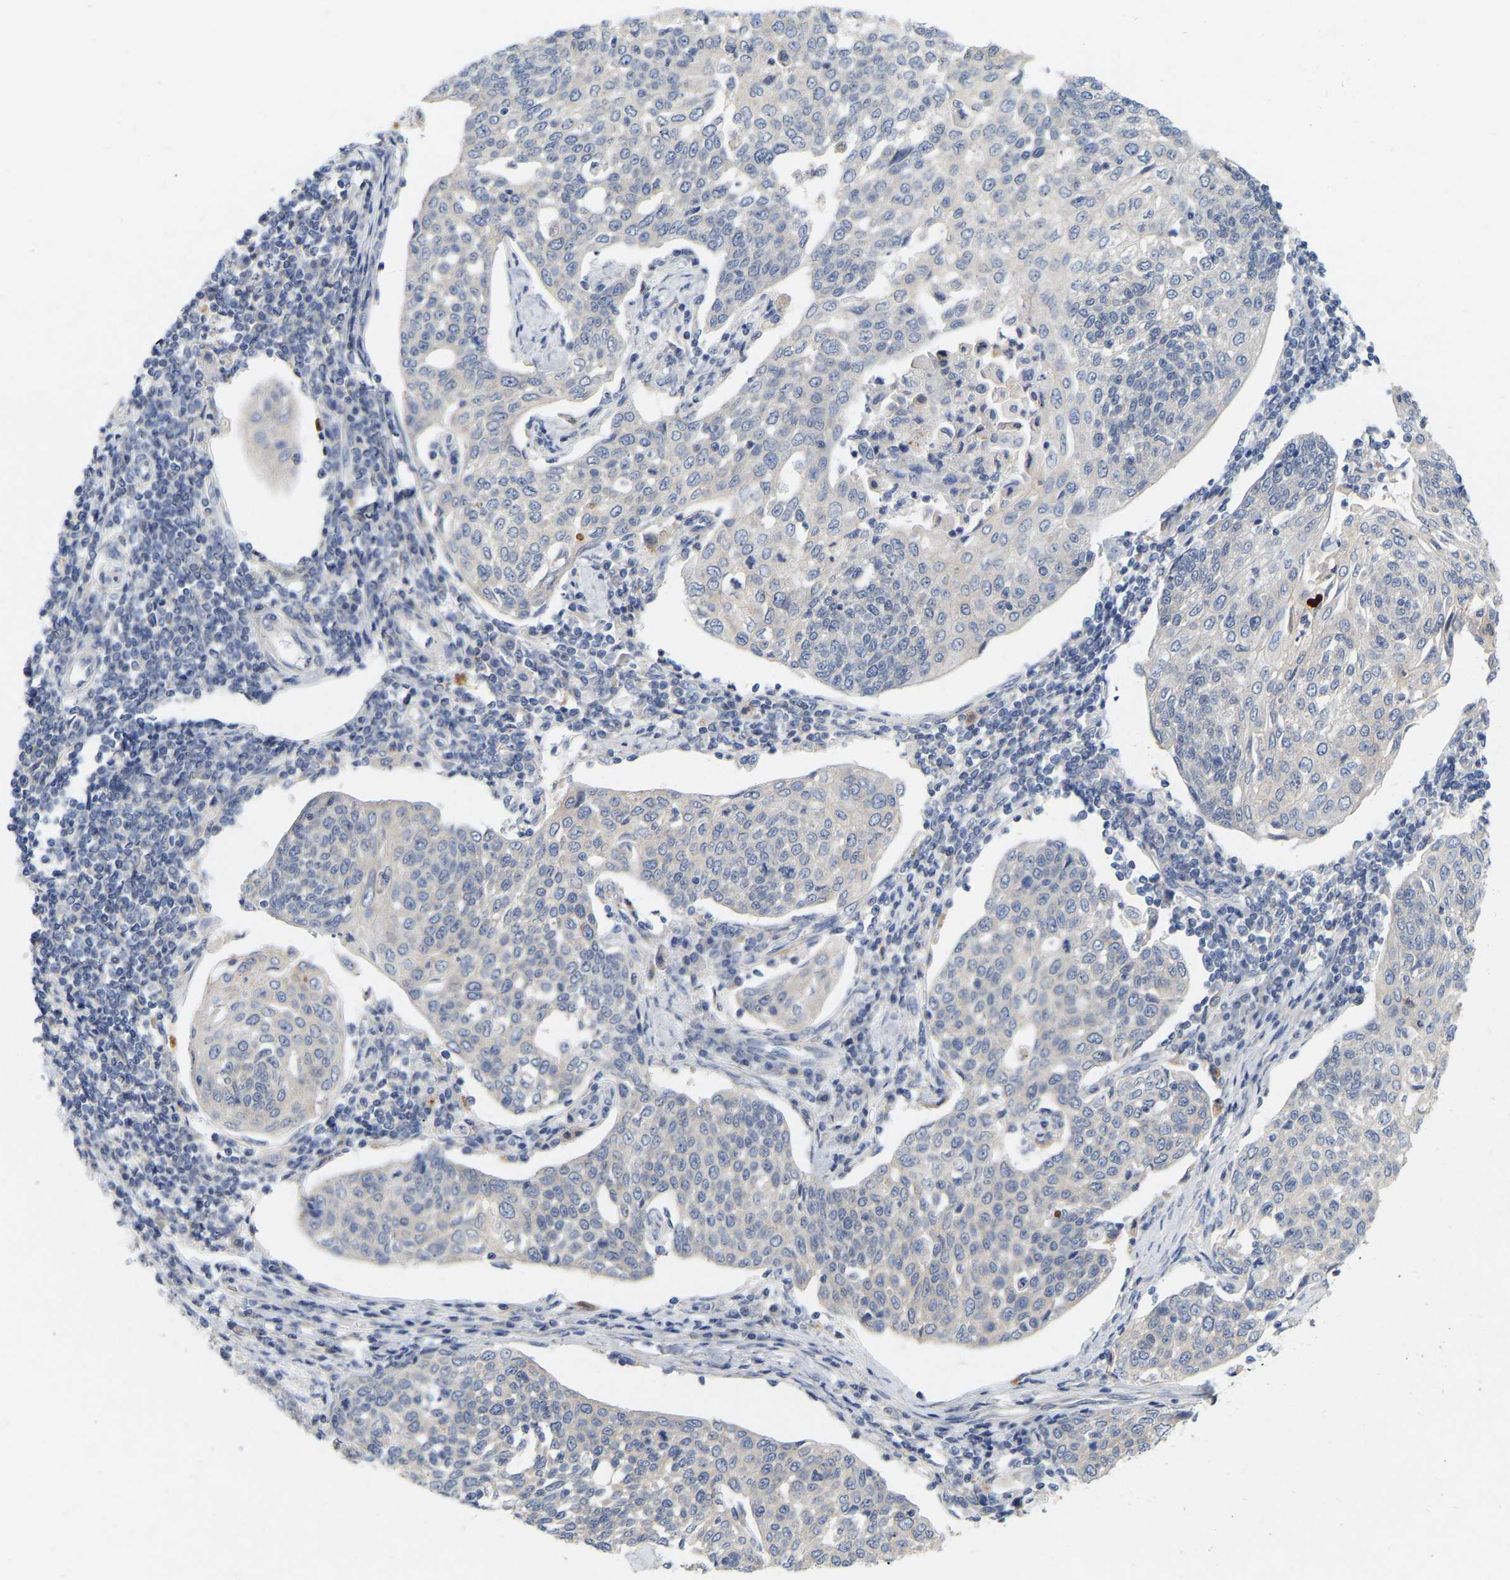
{"staining": {"intensity": "negative", "quantity": "none", "location": "none"}, "tissue": "cervical cancer", "cell_type": "Tumor cells", "image_type": "cancer", "snomed": [{"axis": "morphology", "description": "Squamous cell carcinoma, NOS"}, {"axis": "topography", "description": "Cervix"}], "caption": "Immunohistochemical staining of human squamous cell carcinoma (cervical) reveals no significant expression in tumor cells.", "gene": "WIPI2", "patient": {"sex": "female", "age": 34}}